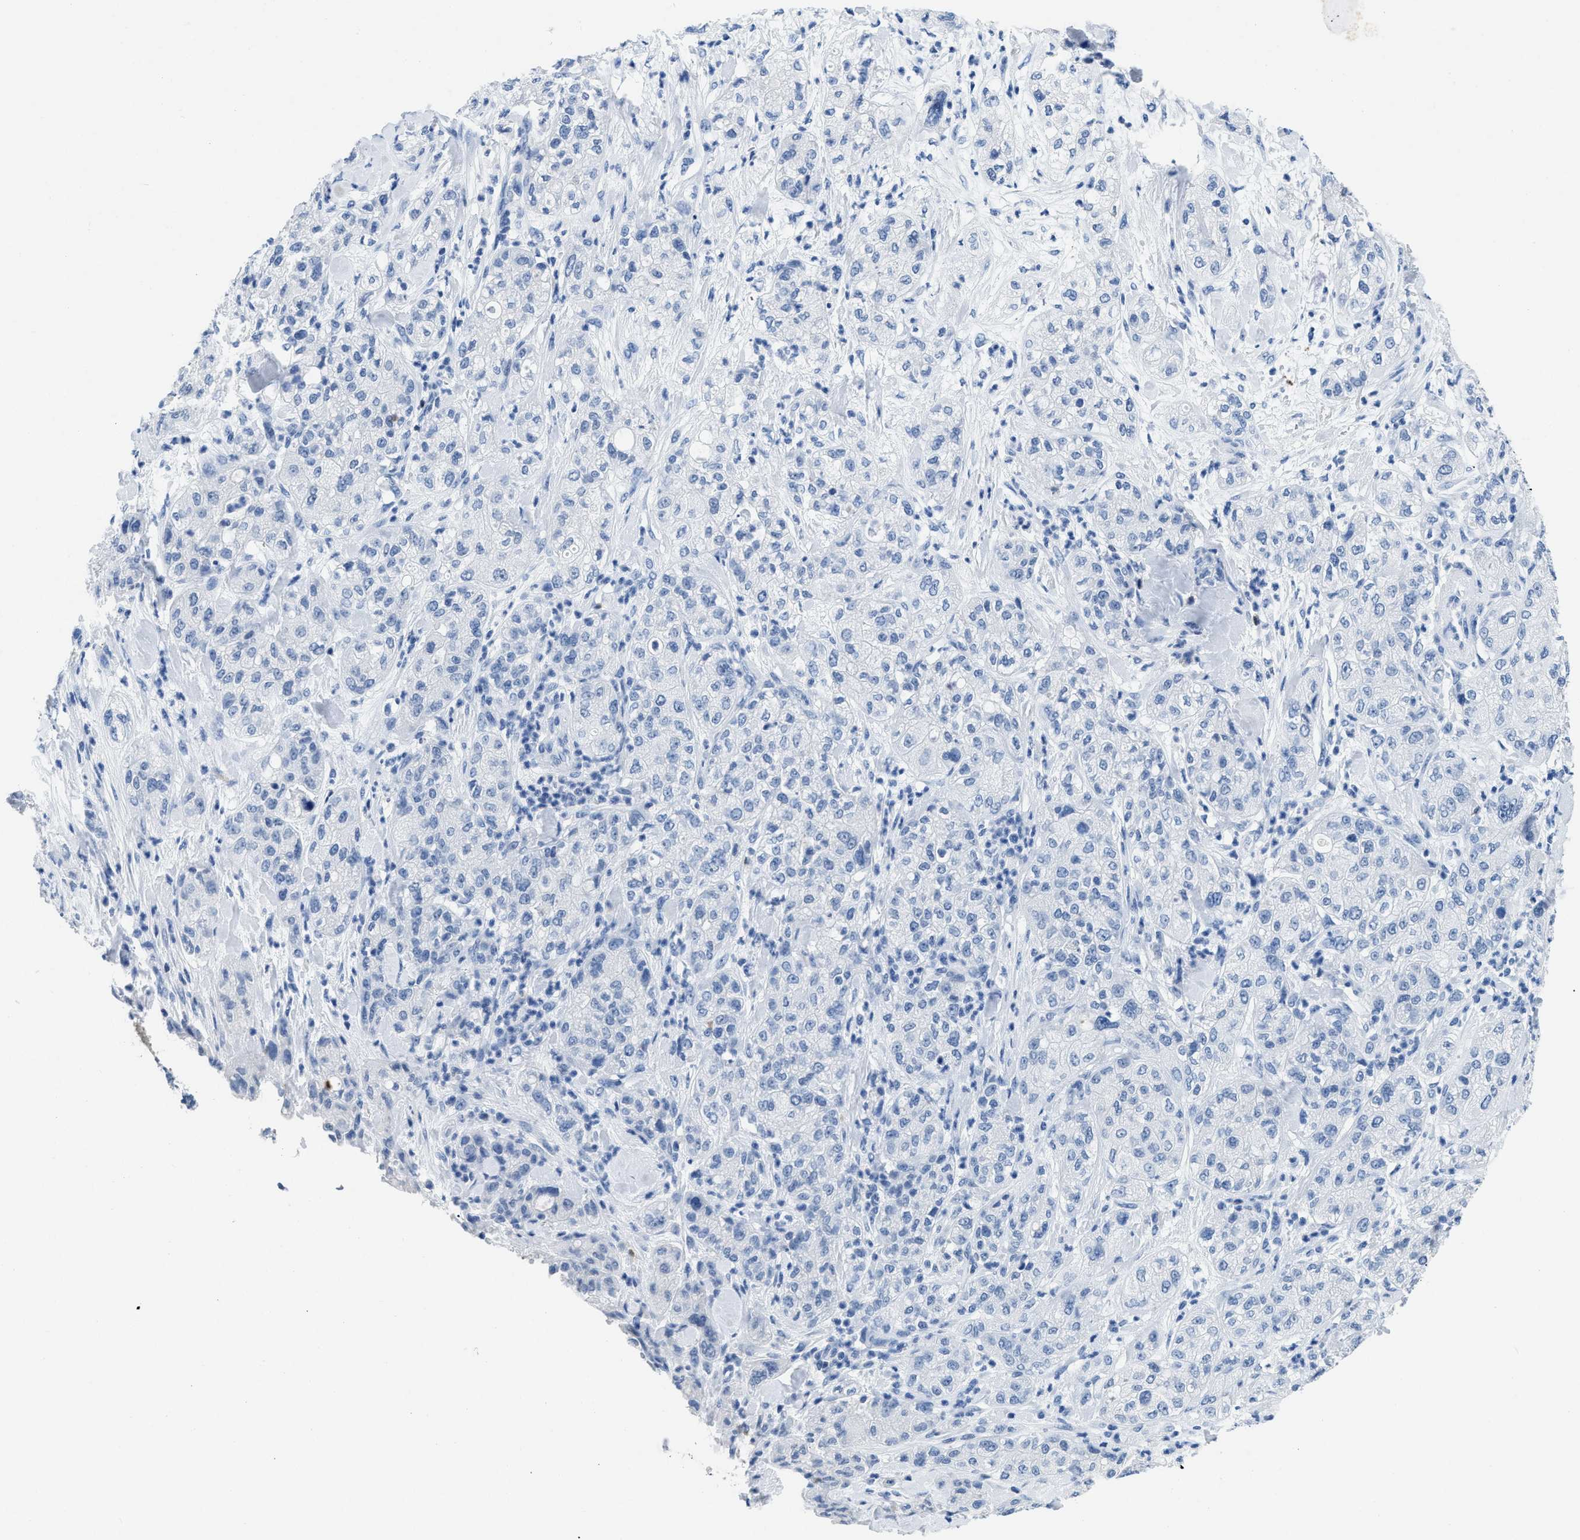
{"staining": {"intensity": "negative", "quantity": "none", "location": "none"}, "tissue": "pancreatic cancer", "cell_type": "Tumor cells", "image_type": "cancer", "snomed": [{"axis": "morphology", "description": "Adenocarcinoma, NOS"}, {"axis": "topography", "description": "Pancreas"}], "caption": "There is no significant staining in tumor cells of pancreatic cancer (adenocarcinoma). (DAB immunohistochemistry (IHC), high magnification).", "gene": "NFATC2", "patient": {"sex": "female", "age": 78}}